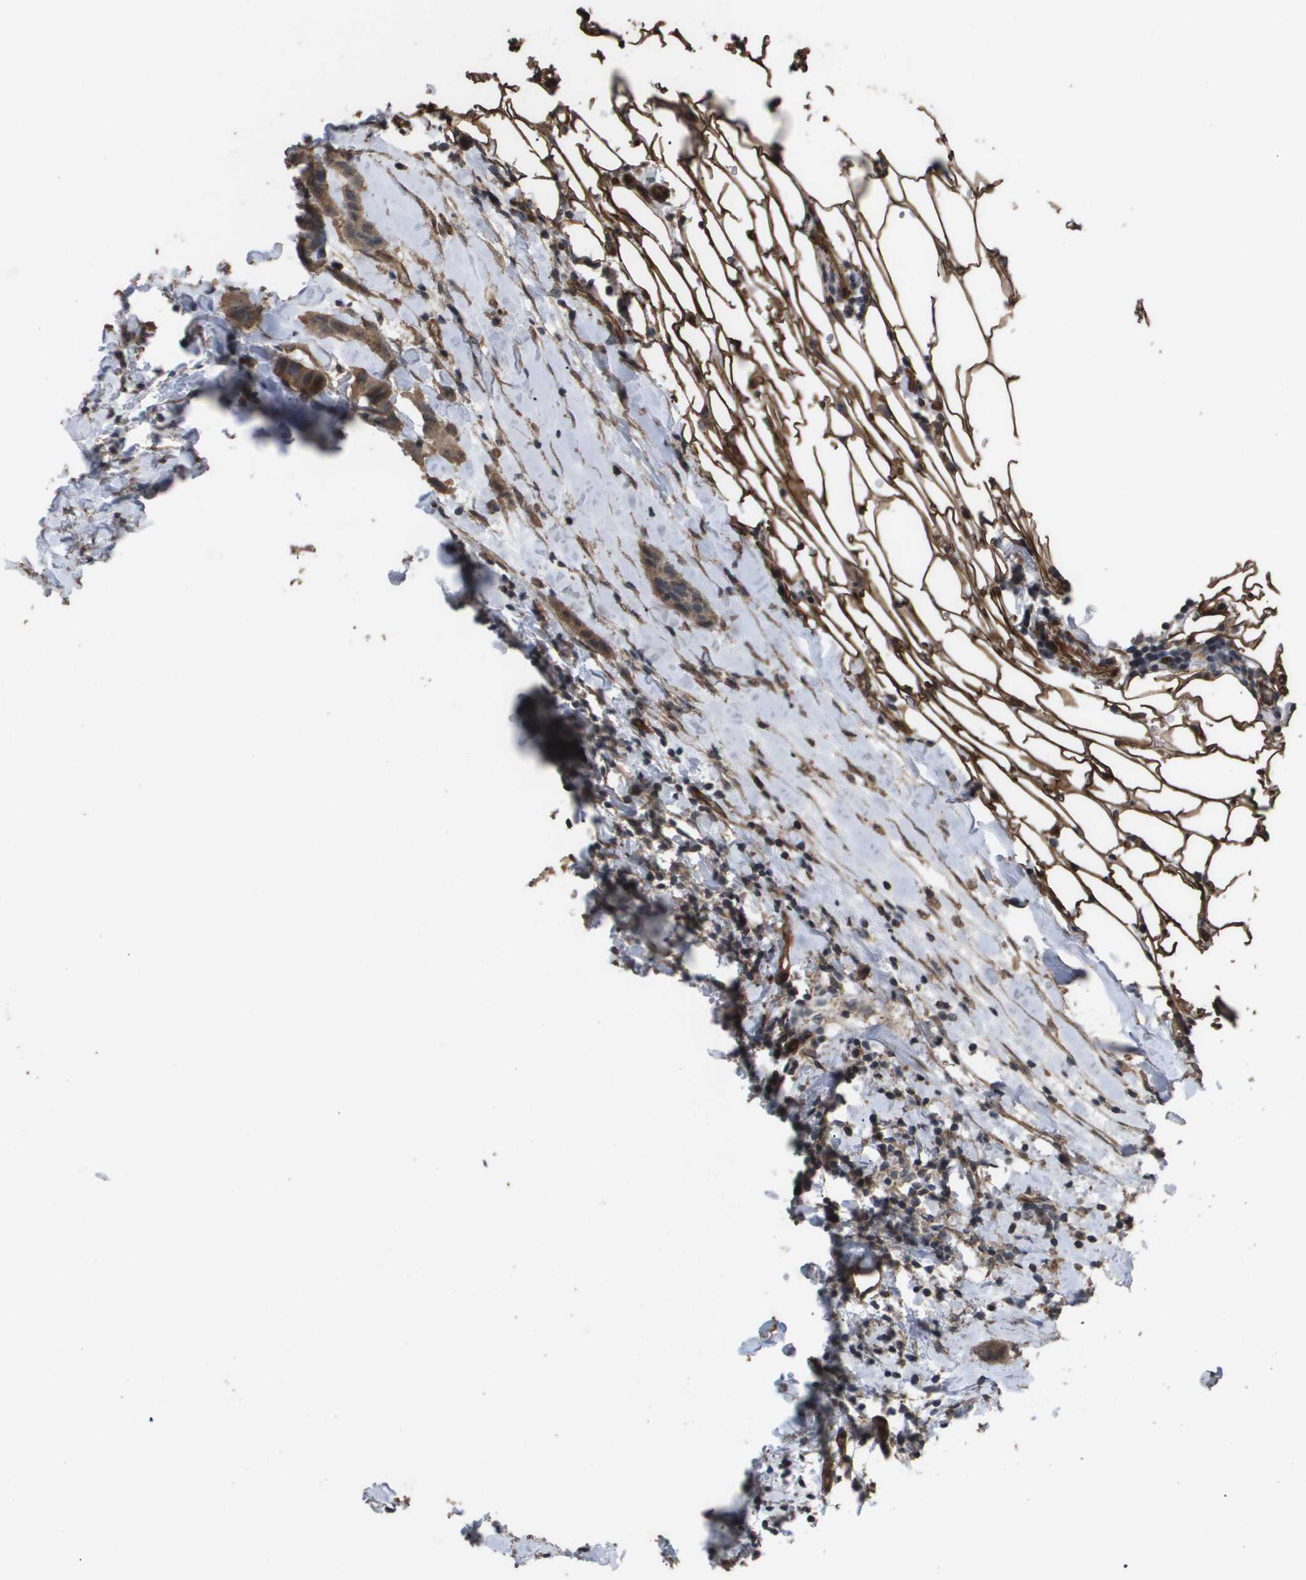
{"staining": {"intensity": "moderate", "quantity": ">75%", "location": "cytoplasmic/membranous"}, "tissue": "breast cancer", "cell_type": "Tumor cells", "image_type": "cancer", "snomed": [{"axis": "morphology", "description": "Duct carcinoma"}, {"axis": "topography", "description": "Breast"}], "caption": "About >75% of tumor cells in breast cancer (invasive ductal carcinoma) demonstrate moderate cytoplasmic/membranous protein staining as visualized by brown immunohistochemical staining.", "gene": "CUL5", "patient": {"sex": "female", "age": 50}}